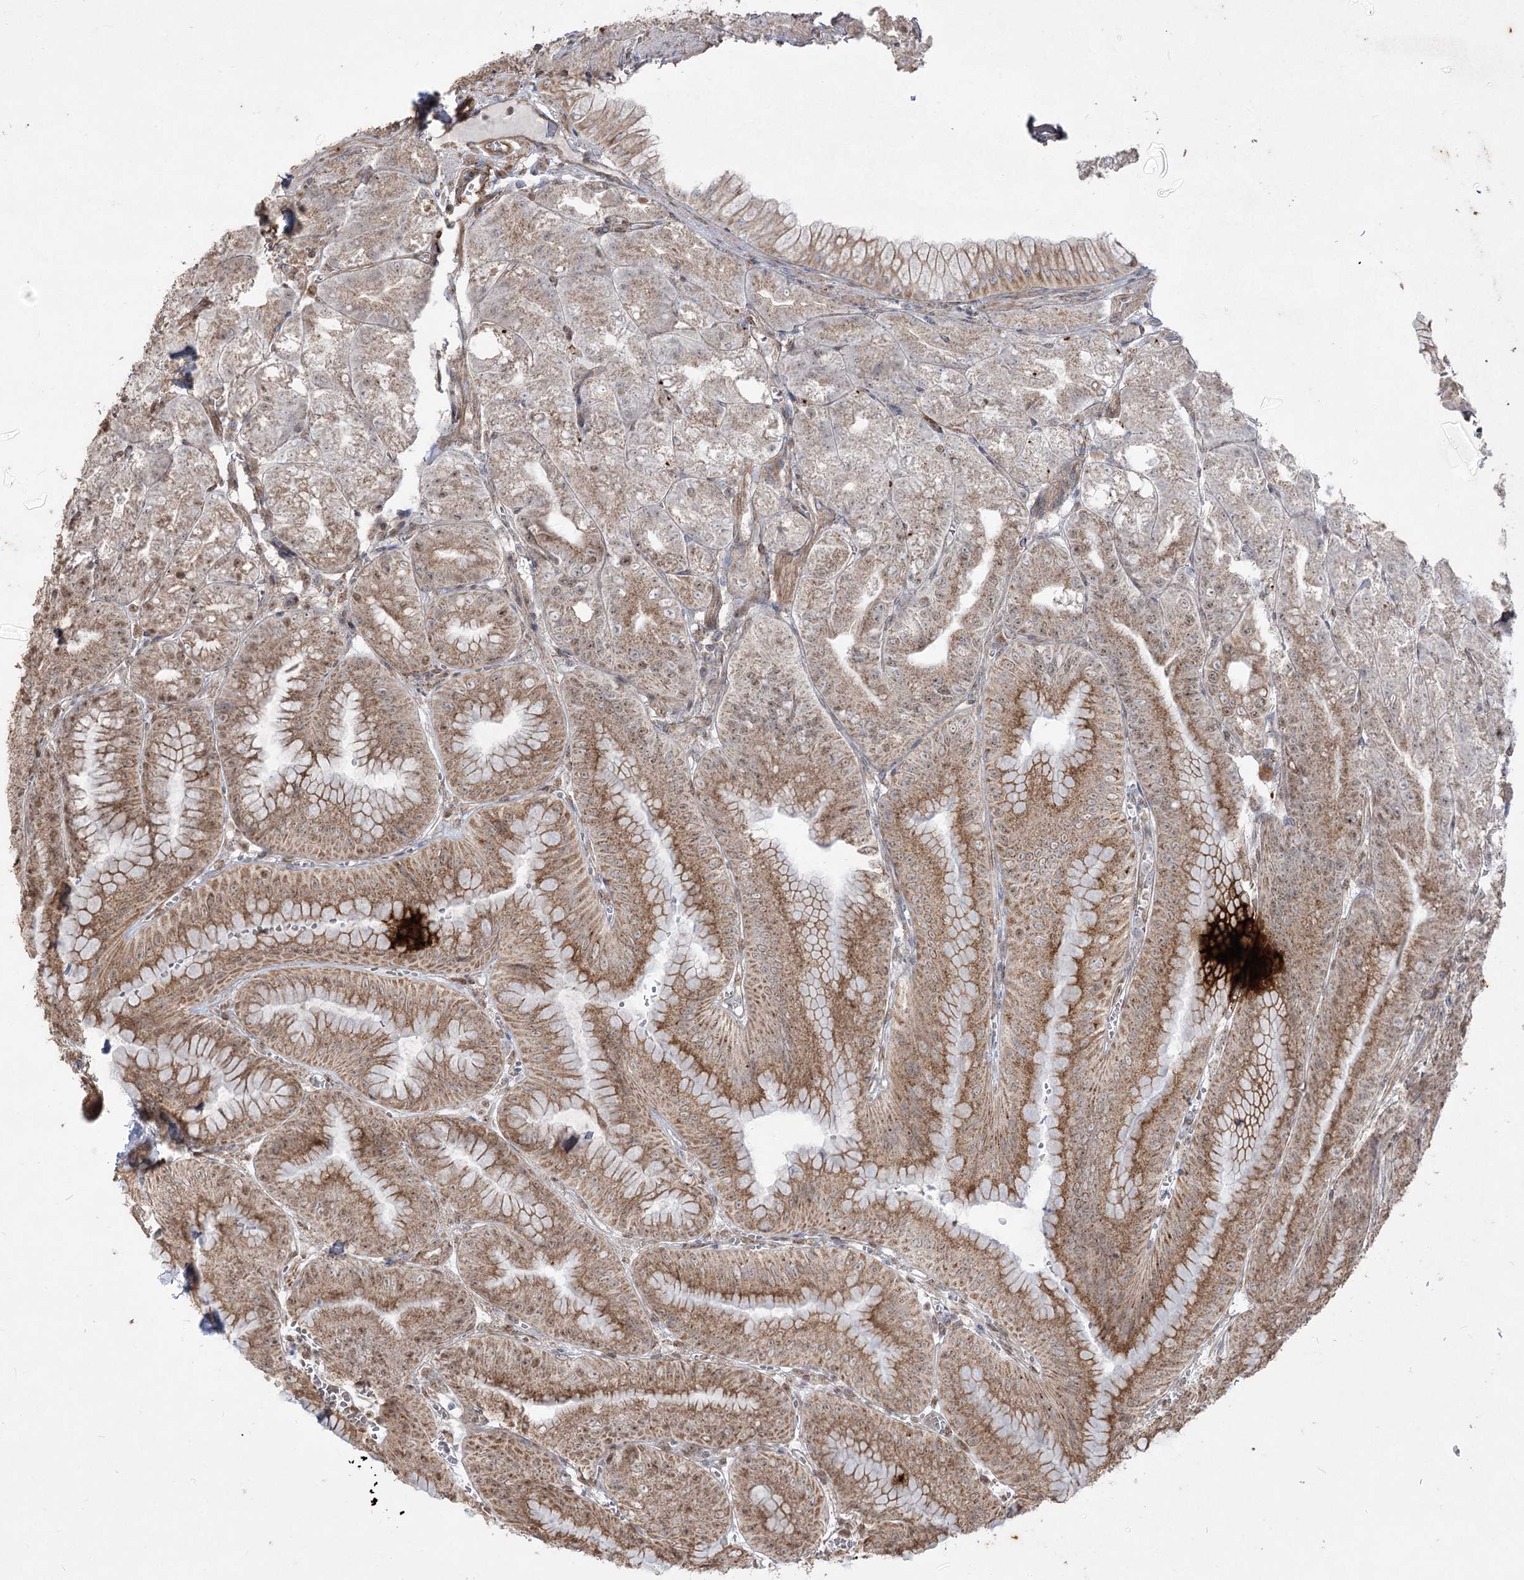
{"staining": {"intensity": "moderate", "quantity": ">75%", "location": "cytoplasmic/membranous,nuclear"}, "tissue": "stomach", "cell_type": "Glandular cells", "image_type": "normal", "snomed": [{"axis": "morphology", "description": "Normal tissue, NOS"}, {"axis": "topography", "description": "Stomach, upper"}, {"axis": "topography", "description": "Stomach, lower"}], "caption": "DAB immunohistochemical staining of normal stomach displays moderate cytoplasmic/membranous,nuclear protein expression in about >75% of glandular cells.", "gene": "ZSCAN23", "patient": {"sex": "male", "age": 71}}